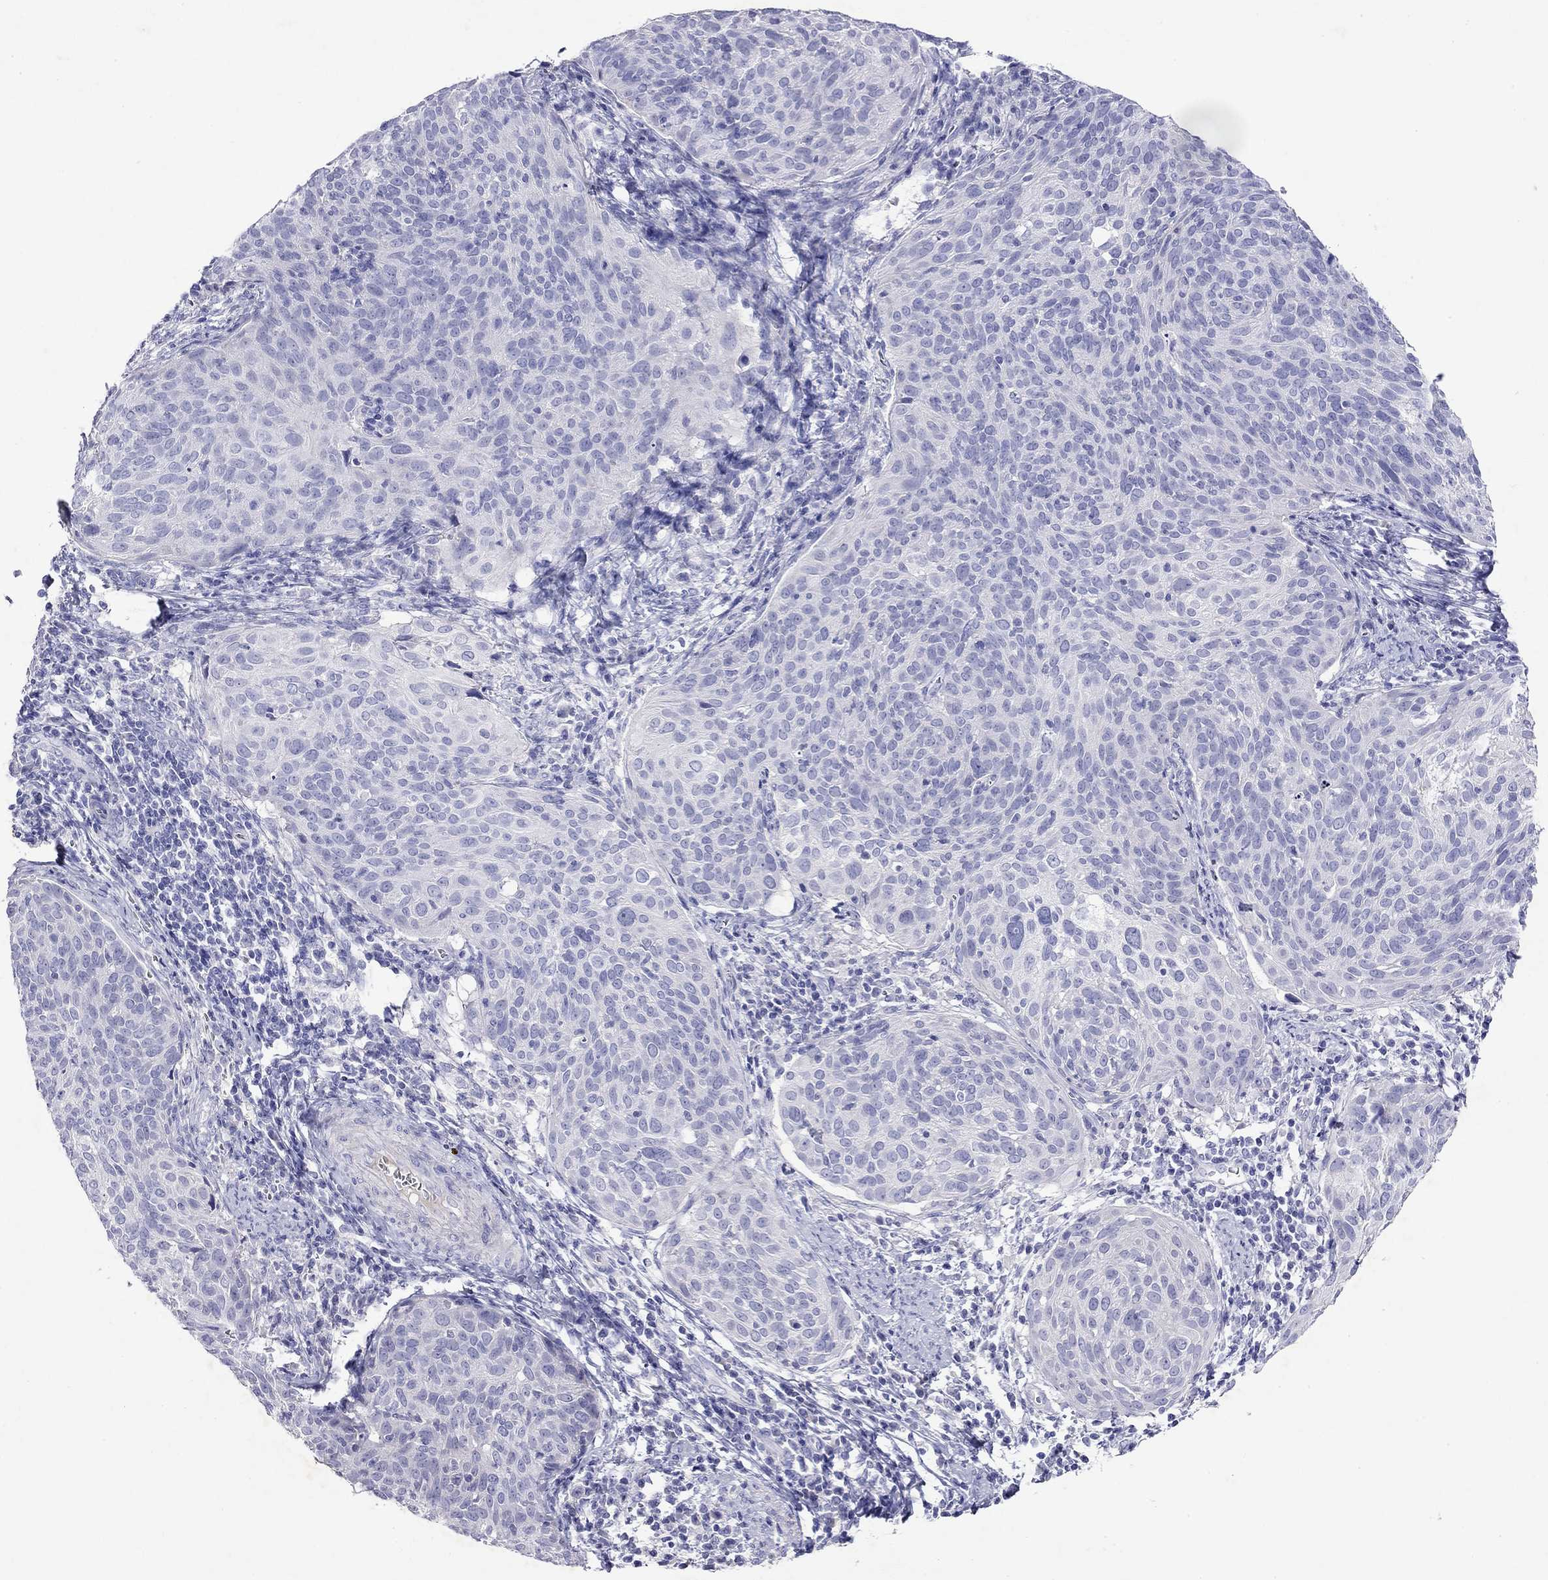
{"staining": {"intensity": "negative", "quantity": "none", "location": "none"}, "tissue": "cervical cancer", "cell_type": "Tumor cells", "image_type": "cancer", "snomed": [{"axis": "morphology", "description": "Squamous cell carcinoma, NOS"}, {"axis": "topography", "description": "Cervix"}], "caption": "DAB (3,3'-diaminobenzidine) immunohistochemical staining of human cervical cancer (squamous cell carcinoma) displays no significant positivity in tumor cells.", "gene": "GNAT3", "patient": {"sex": "female", "age": 39}}